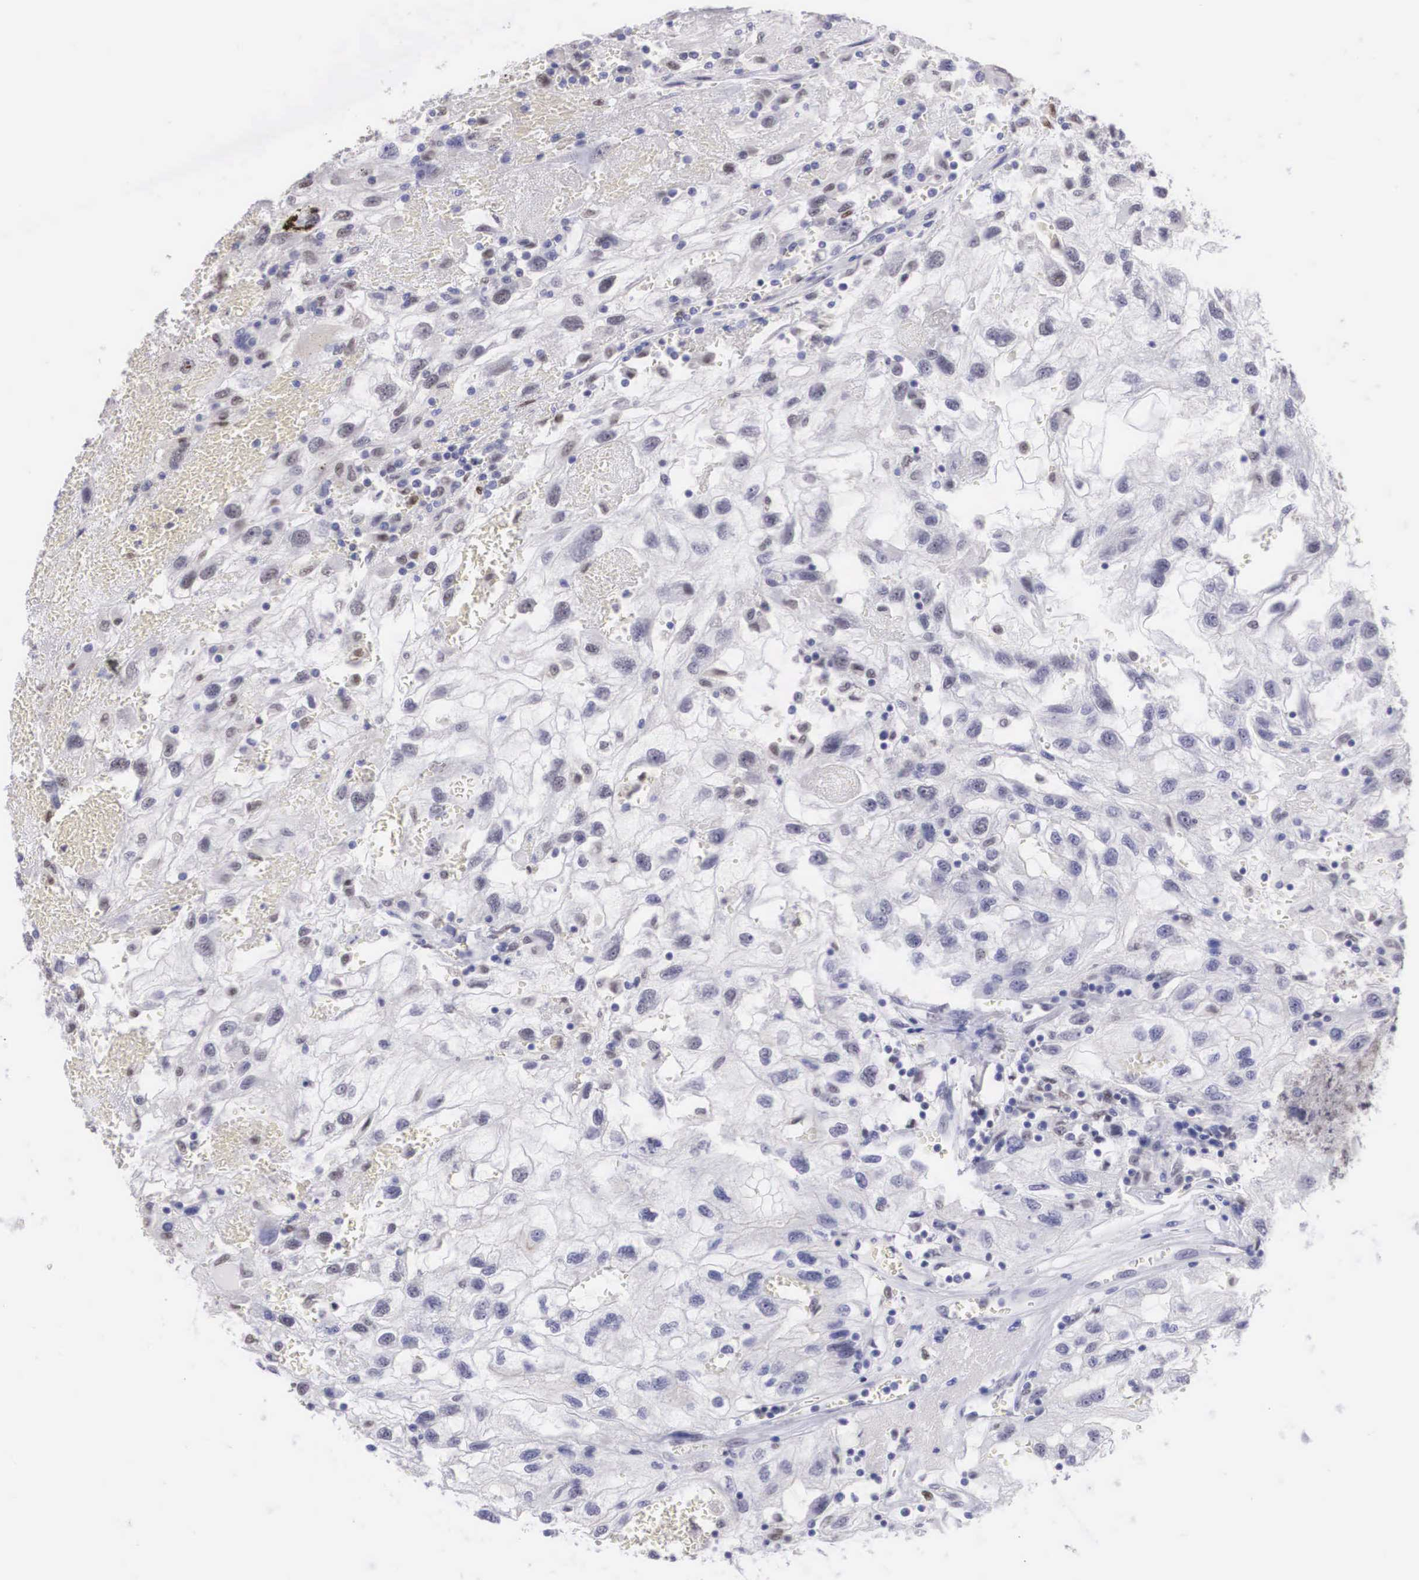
{"staining": {"intensity": "weak", "quantity": "<25%", "location": "nuclear"}, "tissue": "renal cancer", "cell_type": "Tumor cells", "image_type": "cancer", "snomed": [{"axis": "morphology", "description": "Normal tissue, NOS"}, {"axis": "morphology", "description": "Adenocarcinoma, NOS"}, {"axis": "topography", "description": "Kidney"}], "caption": "Immunohistochemistry photomicrograph of neoplastic tissue: human renal adenocarcinoma stained with DAB displays no significant protein expression in tumor cells. The staining is performed using DAB (3,3'-diaminobenzidine) brown chromogen with nuclei counter-stained in using hematoxylin.", "gene": "ETV6", "patient": {"sex": "male", "age": 71}}